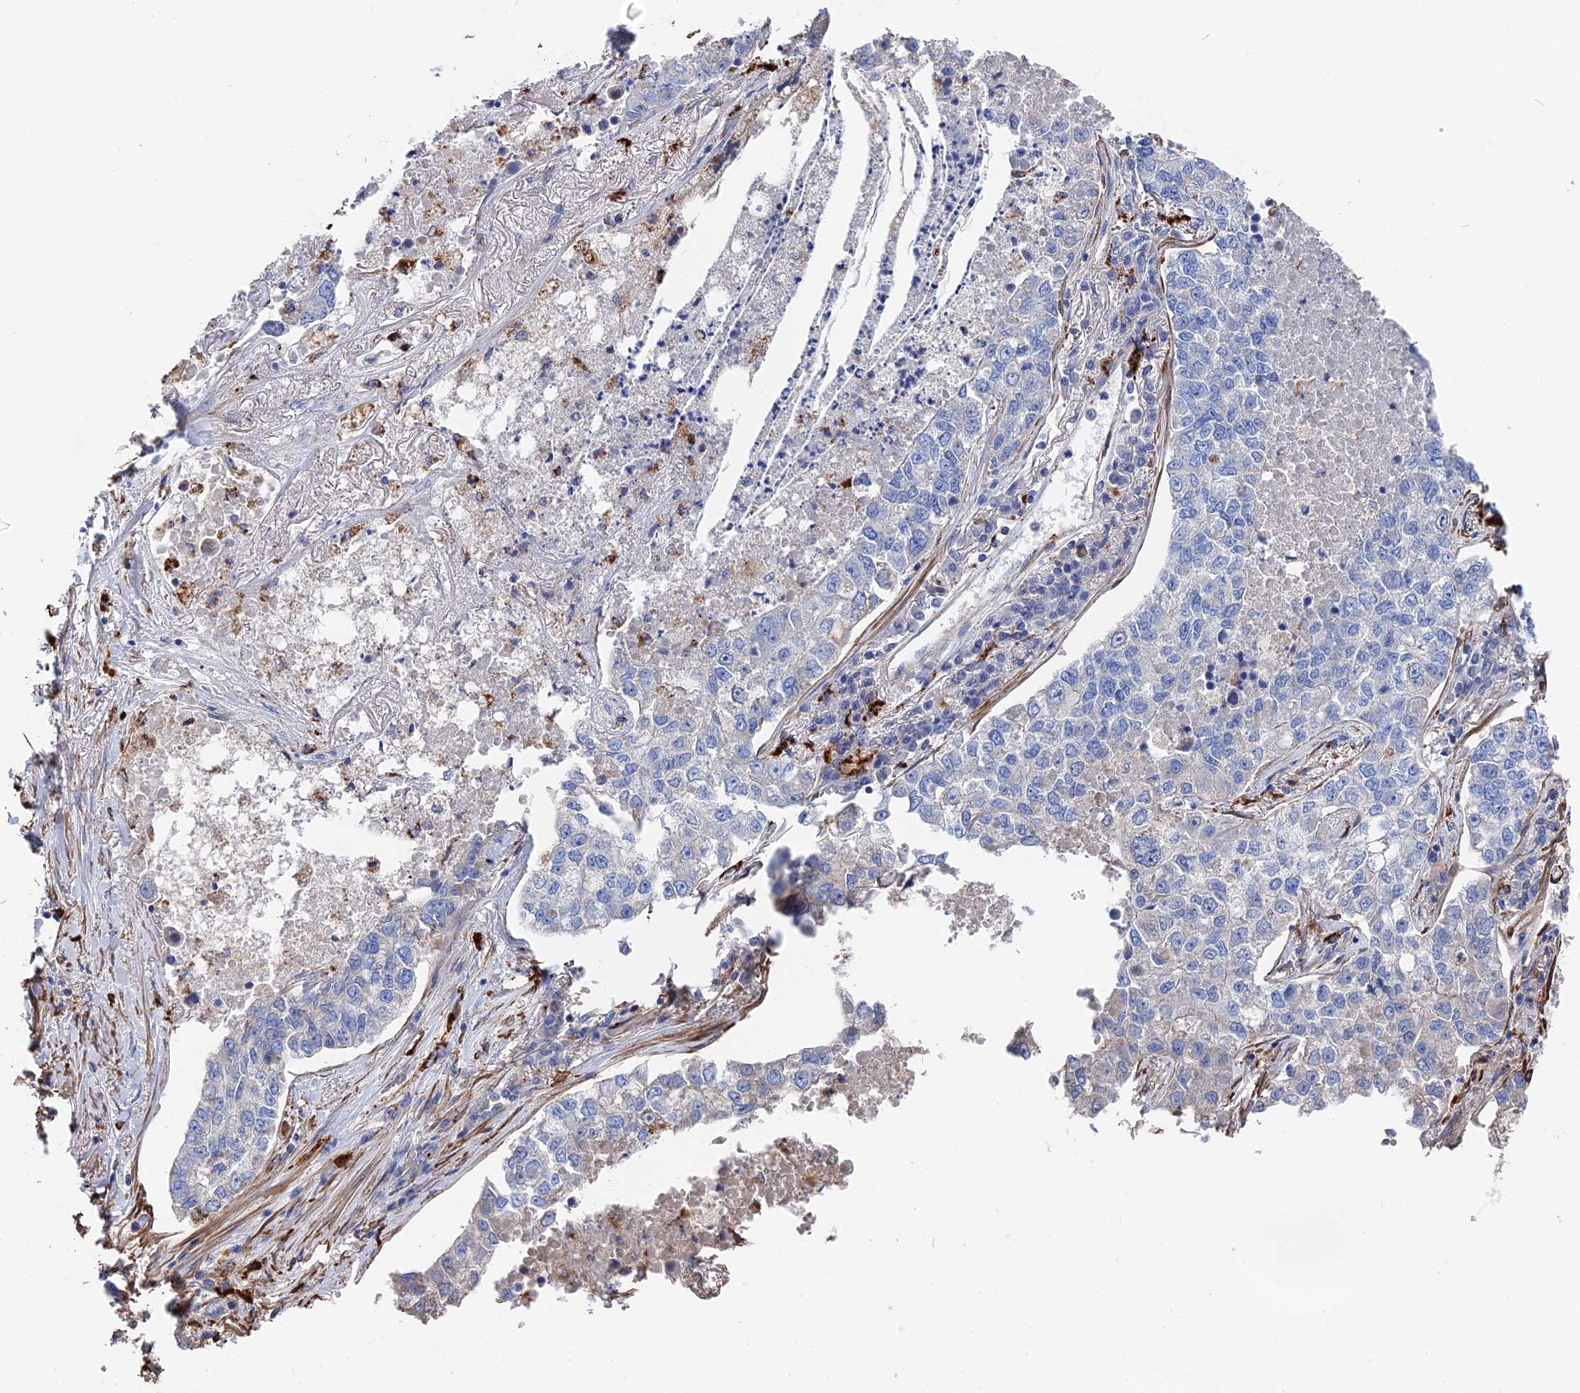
{"staining": {"intensity": "moderate", "quantity": "<25%", "location": "cytoplasmic/membranous"}, "tissue": "lung cancer", "cell_type": "Tumor cells", "image_type": "cancer", "snomed": [{"axis": "morphology", "description": "Adenocarcinoma, NOS"}, {"axis": "topography", "description": "Lung"}], "caption": "A brown stain highlights moderate cytoplasmic/membranous staining of a protein in lung adenocarcinoma tumor cells.", "gene": "STRA6", "patient": {"sex": "male", "age": 49}}